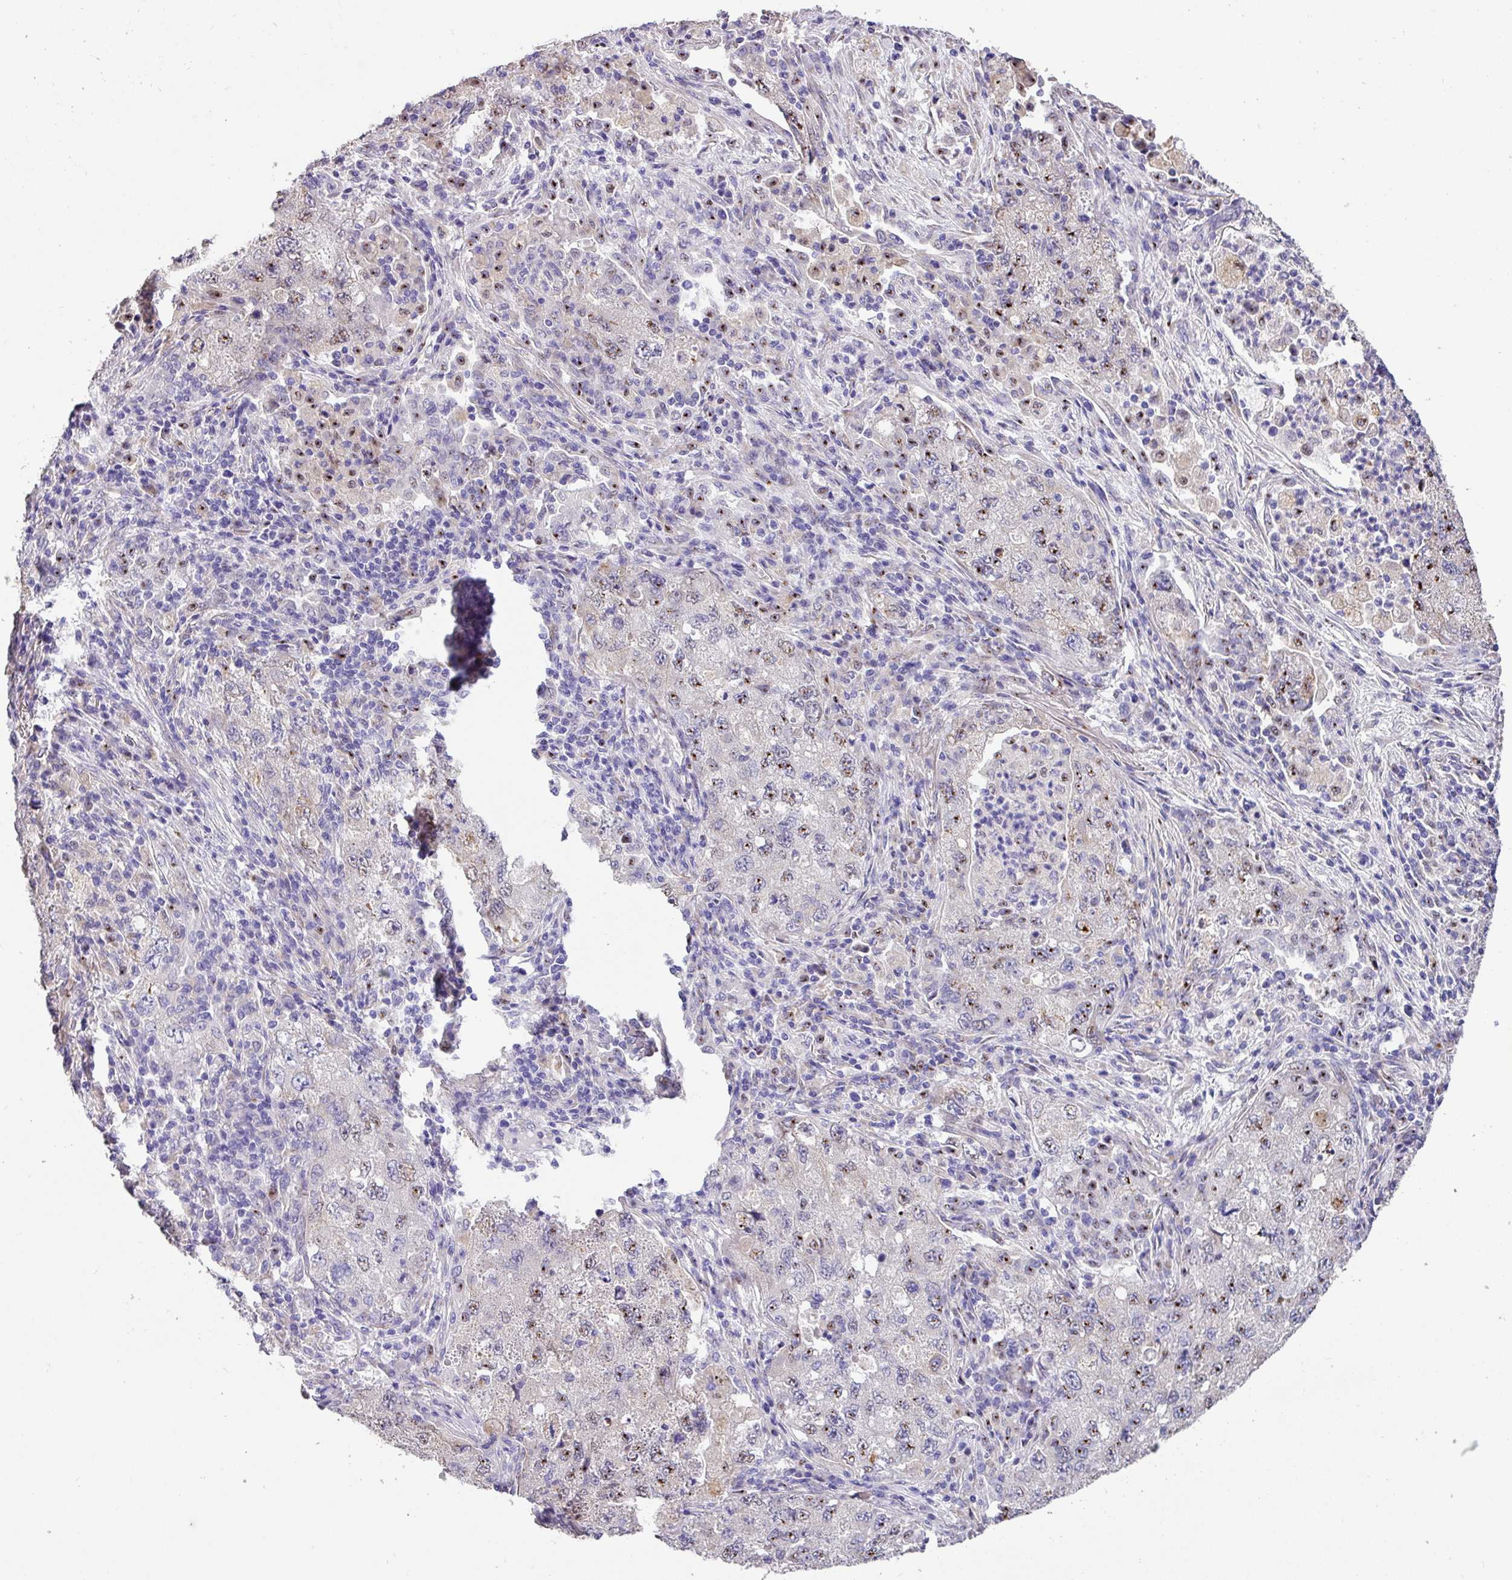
{"staining": {"intensity": "moderate", "quantity": "25%-75%", "location": "nuclear"}, "tissue": "lung cancer", "cell_type": "Tumor cells", "image_type": "cancer", "snomed": [{"axis": "morphology", "description": "Adenocarcinoma, NOS"}, {"axis": "topography", "description": "Lung"}], "caption": "Immunohistochemical staining of adenocarcinoma (lung) demonstrates medium levels of moderate nuclear staining in about 25%-75% of tumor cells. The staining was performed using DAB, with brown indicating positive protein expression. Nuclei are stained blue with hematoxylin.", "gene": "ZG16", "patient": {"sex": "female", "age": 57}}